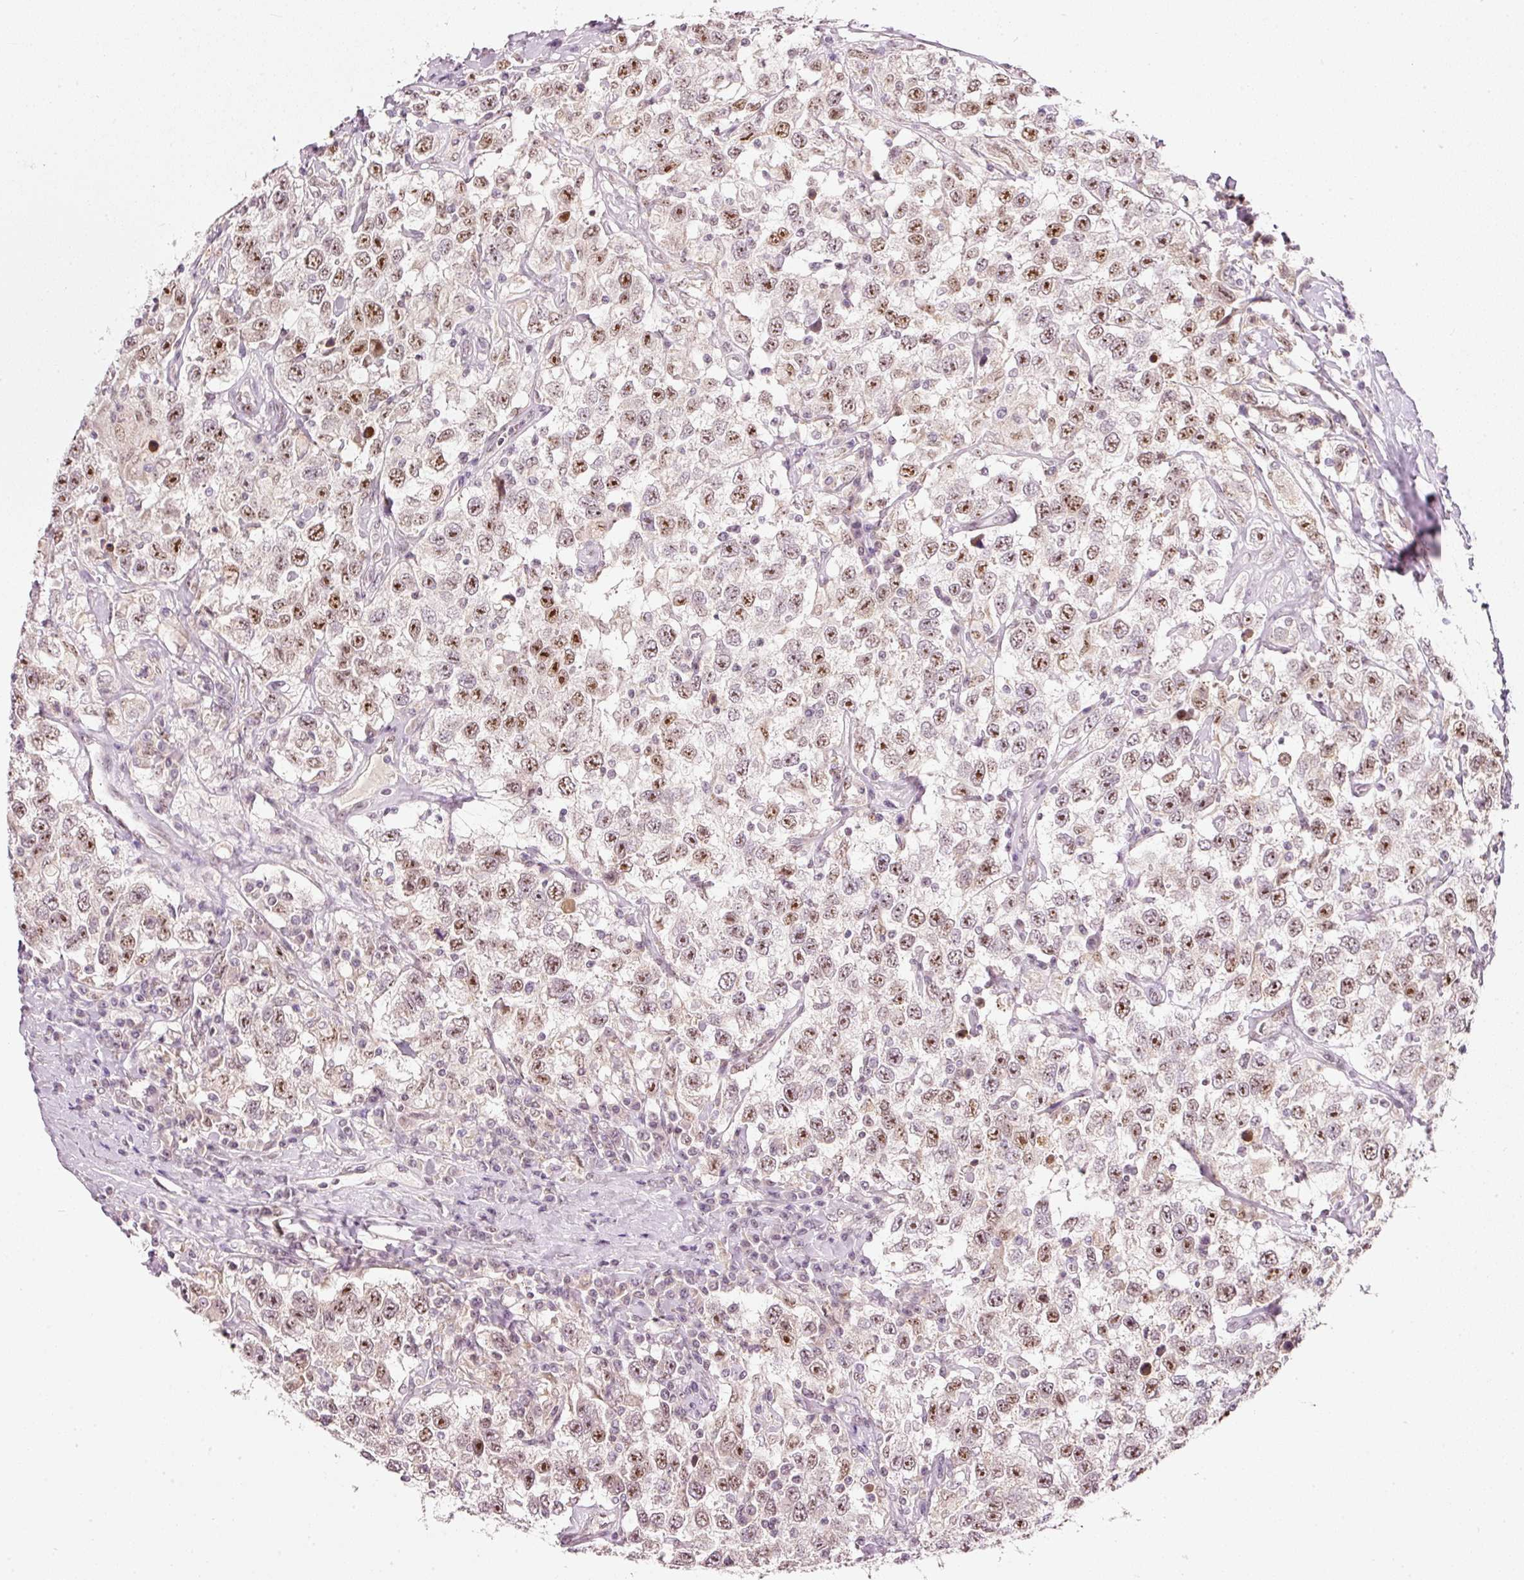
{"staining": {"intensity": "strong", "quantity": ">75%", "location": "nuclear"}, "tissue": "testis cancer", "cell_type": "Tumor cells", "image_type": "cancer", "snomed": [{"axis": "morphology", "description": "Seminoma, NOS"}, {"axis": "topography", "description": "Testis"}], "caption": "IHC micrograph of neoplastic tissue: testis seminoma stained using immunohistochemistry (IHC) displays high levels of strong protein expression localized specifically in the nuclear of tumor cells, appearing as a nuclear brown color.", "gene": "FSTL3", "patient": {"sex": "male", "age": 41}}